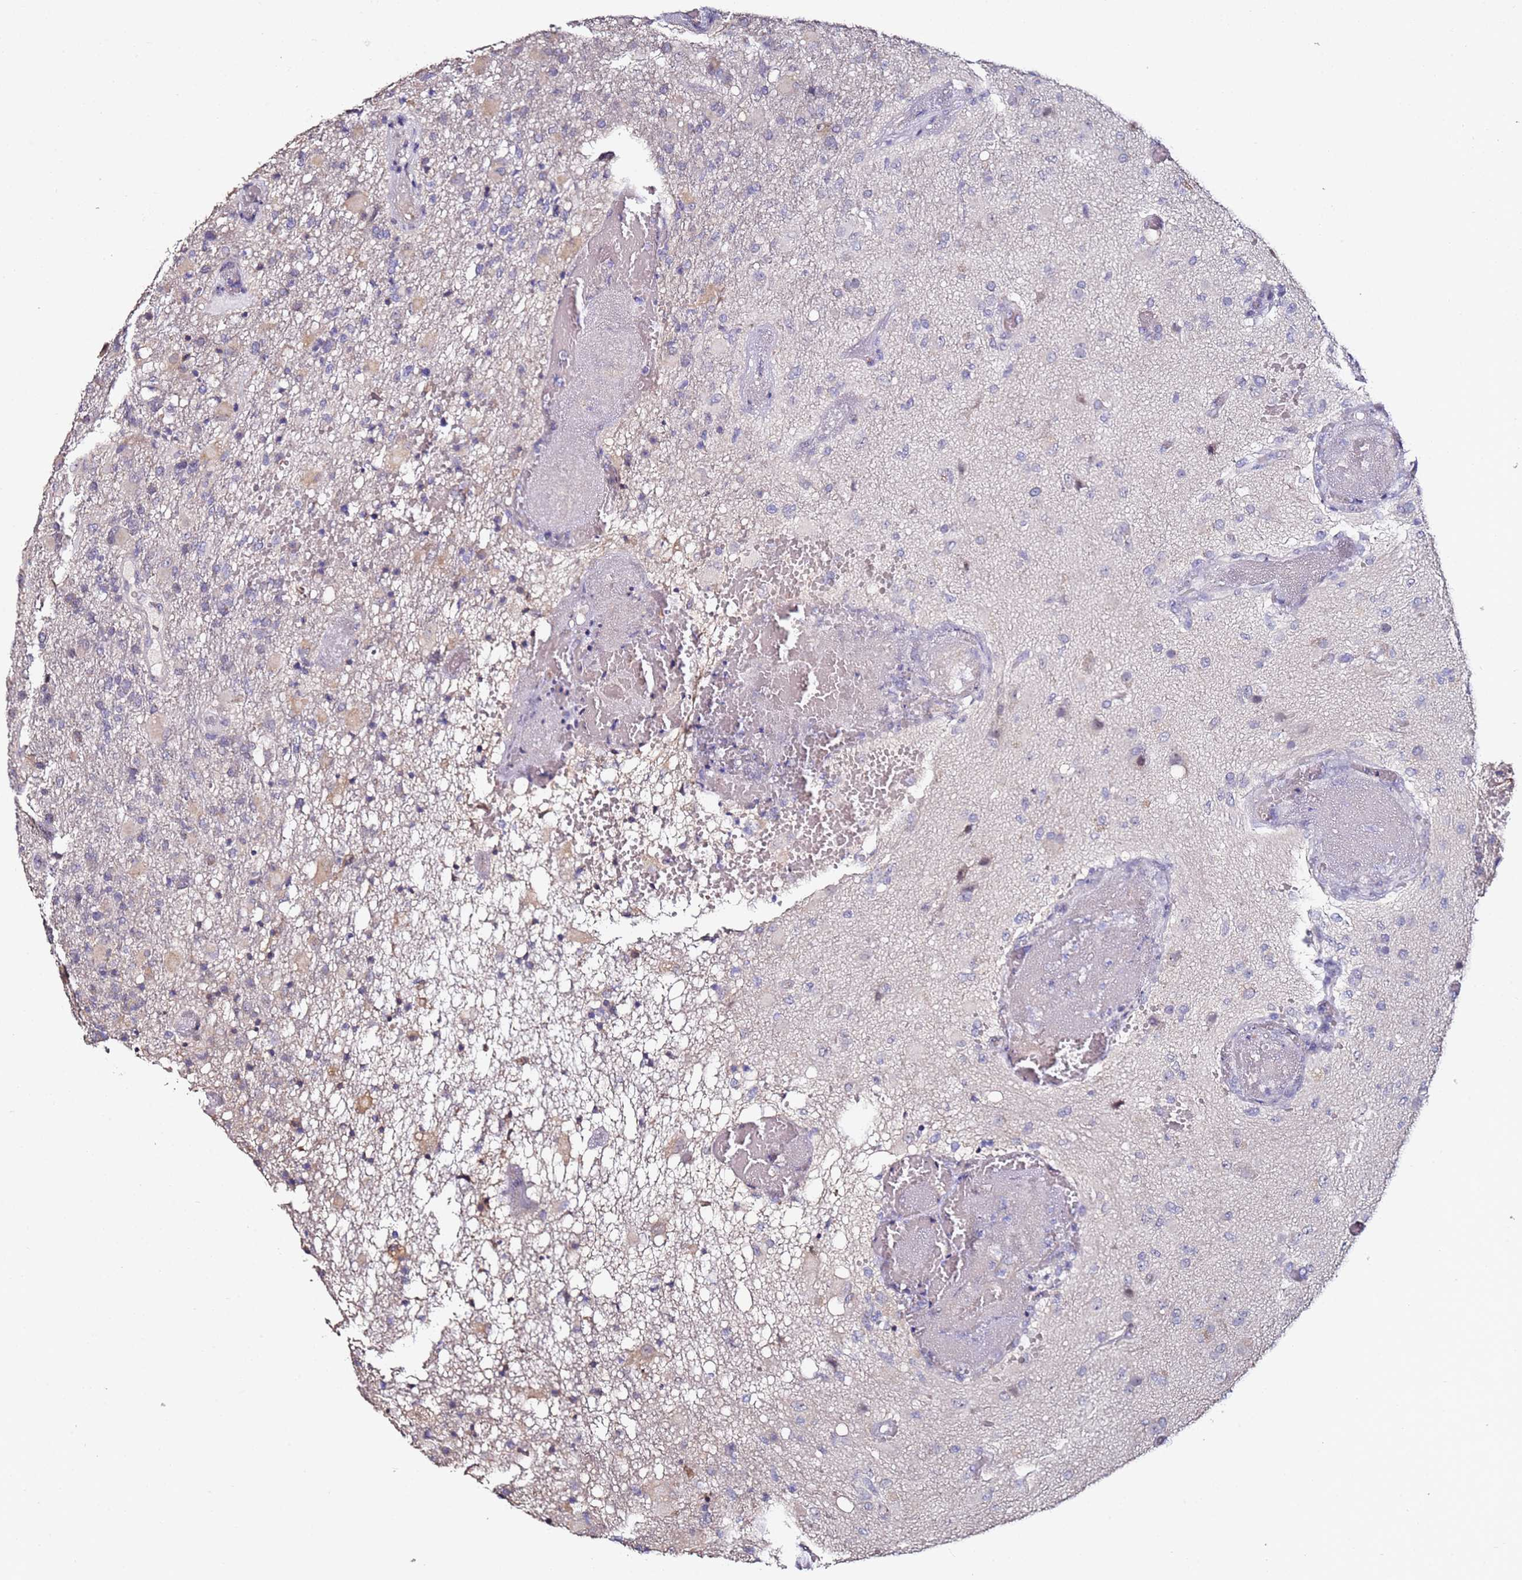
{"staining": {"intensity": "negative", "quantity": "none", "location": "none"}, "tissue": "glioma", "cell_type": "Tumor cells", "image_type": "cancer", "snomed": [{"axis": "morphology", "description": "Glioma, malignant, High grade"}, {"axis": "topography", "description": "Brain"}], "caption": "This image is of glioma stained with immunohistochemistry (IHC) to label a protein in brown with the nuclei are counter-stained blue. There is no expression in tumor cells.", "gene": "C3orf80", "patient": {"sex": "female", "age": 74}}